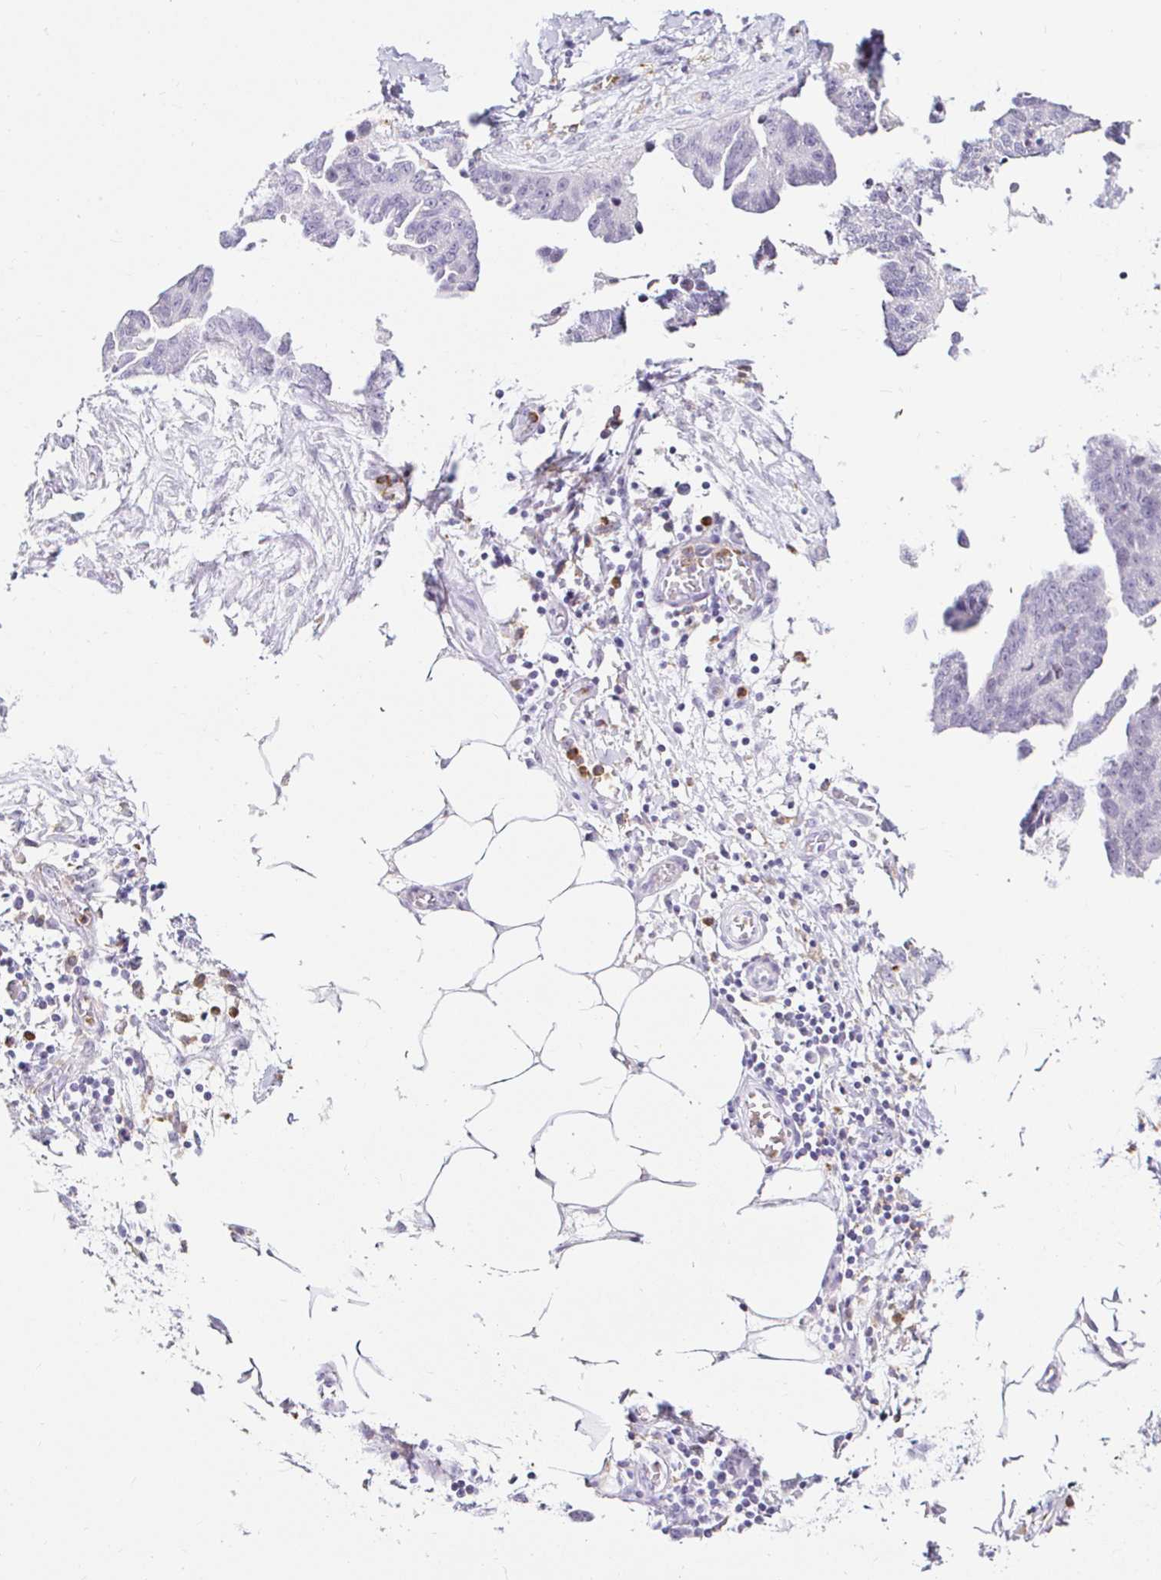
{"staining": {"intensity": "negative", "quantity": "none", "location": "none"}, "tissue": "ovarian cancer", "cell_type": "Tumor cells", "image_type": "cancer", "snomed": [{"axis": "morphology", "description": "Cystadenocarcinoma, serous, NOS"}, {"axis": "topography", "description": "Ovary"}], "caption": "Tumor cells are negative for protein expression in human ovarian cancer.", "gene": "CYBB", "patient": {"sex": "female", "age": 75}}